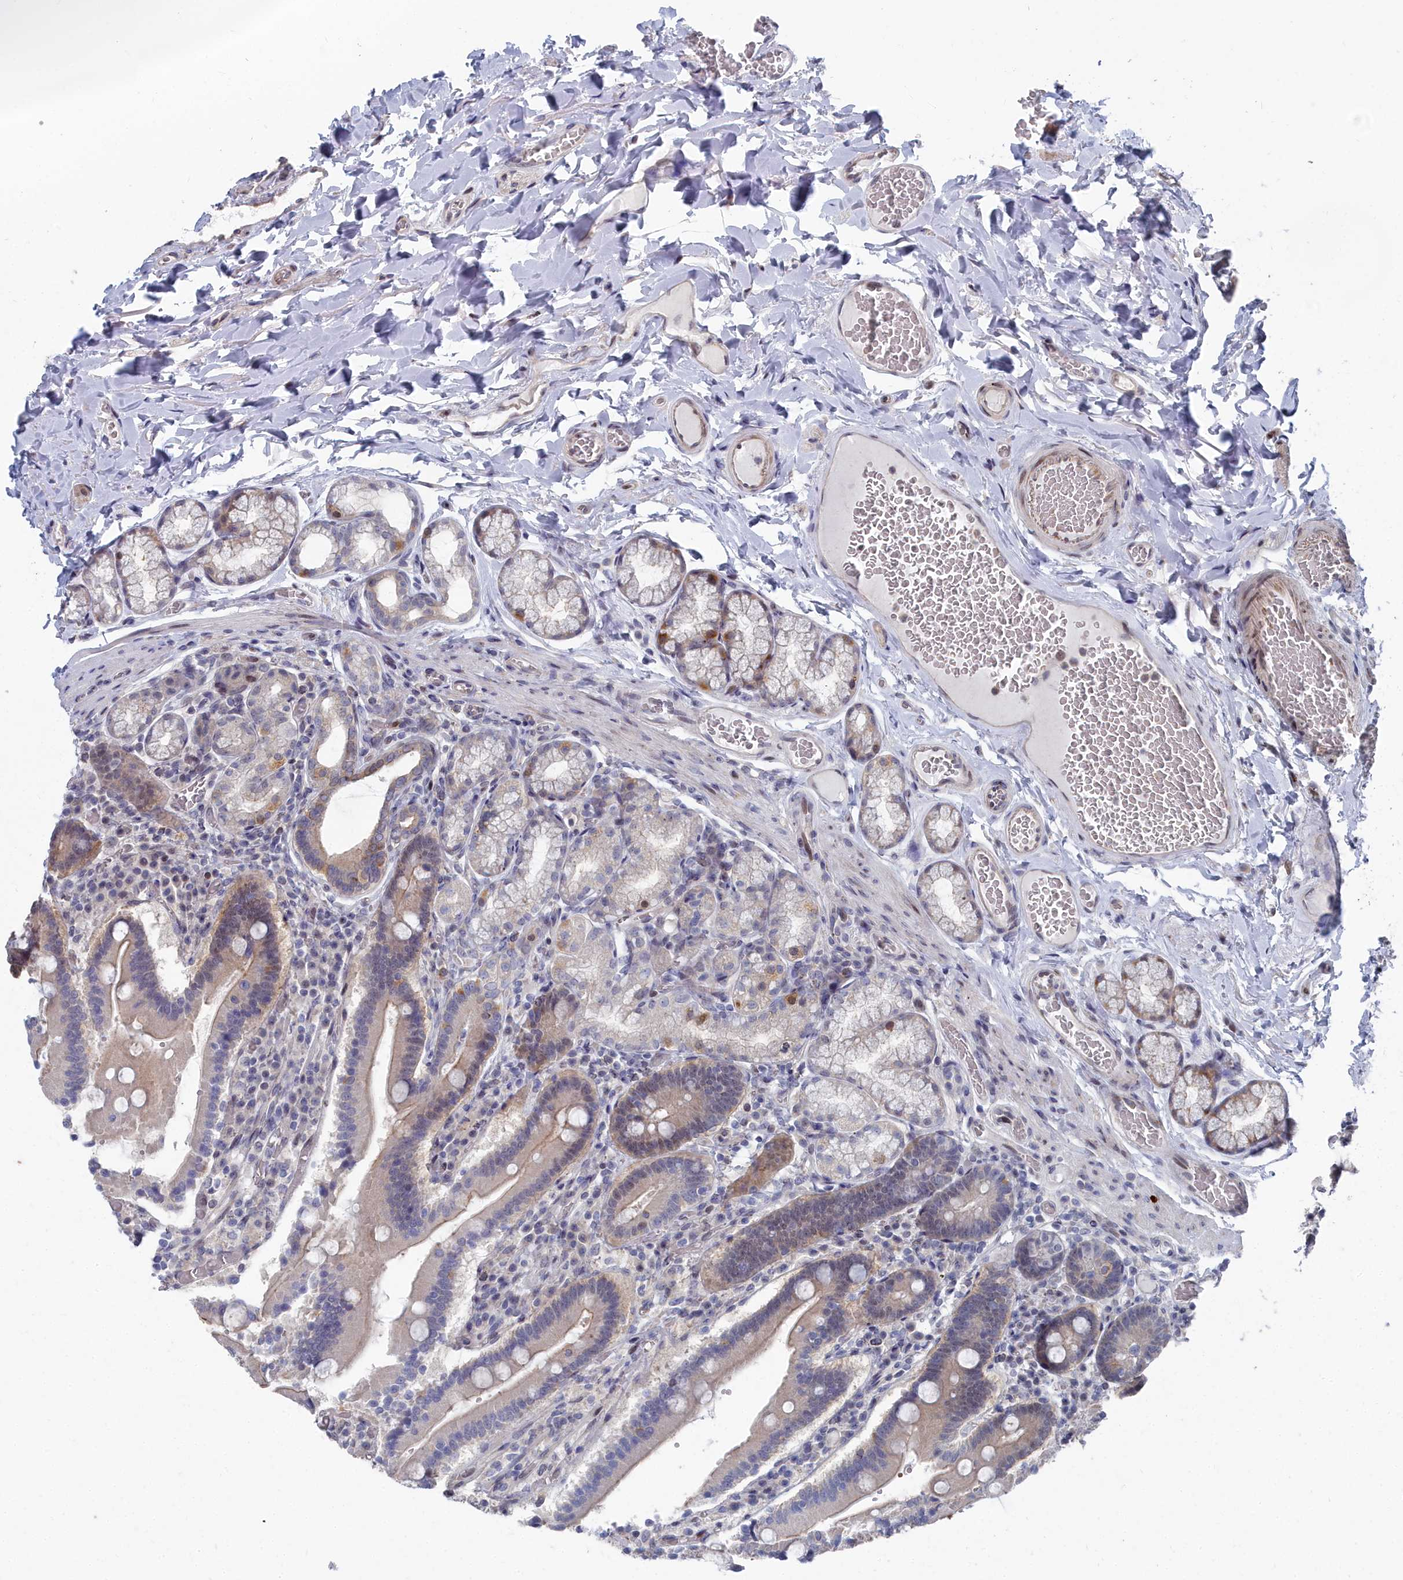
{"staining": {"intensity": "weak", "quantity": "<25%", "location": "cytoplasmic/membranous,nuclear"}, "tissue": "duodenum", "cell_type": "Glandular cells", "image_type": "normal", "snomed": [{"axis": "morphology", "description": "Normal tissue, NOS"}, {"axis": "topography", "description": "Duodenum"}], "caption": "High magnification brightfield microscopy of normal duodenum stained with DAB (brown) and counterstained with hematoxylin (blue): glandular cells show no significant staining.", "gene": "RPS27A", "patient": {"sex": "female", "age": 62}}